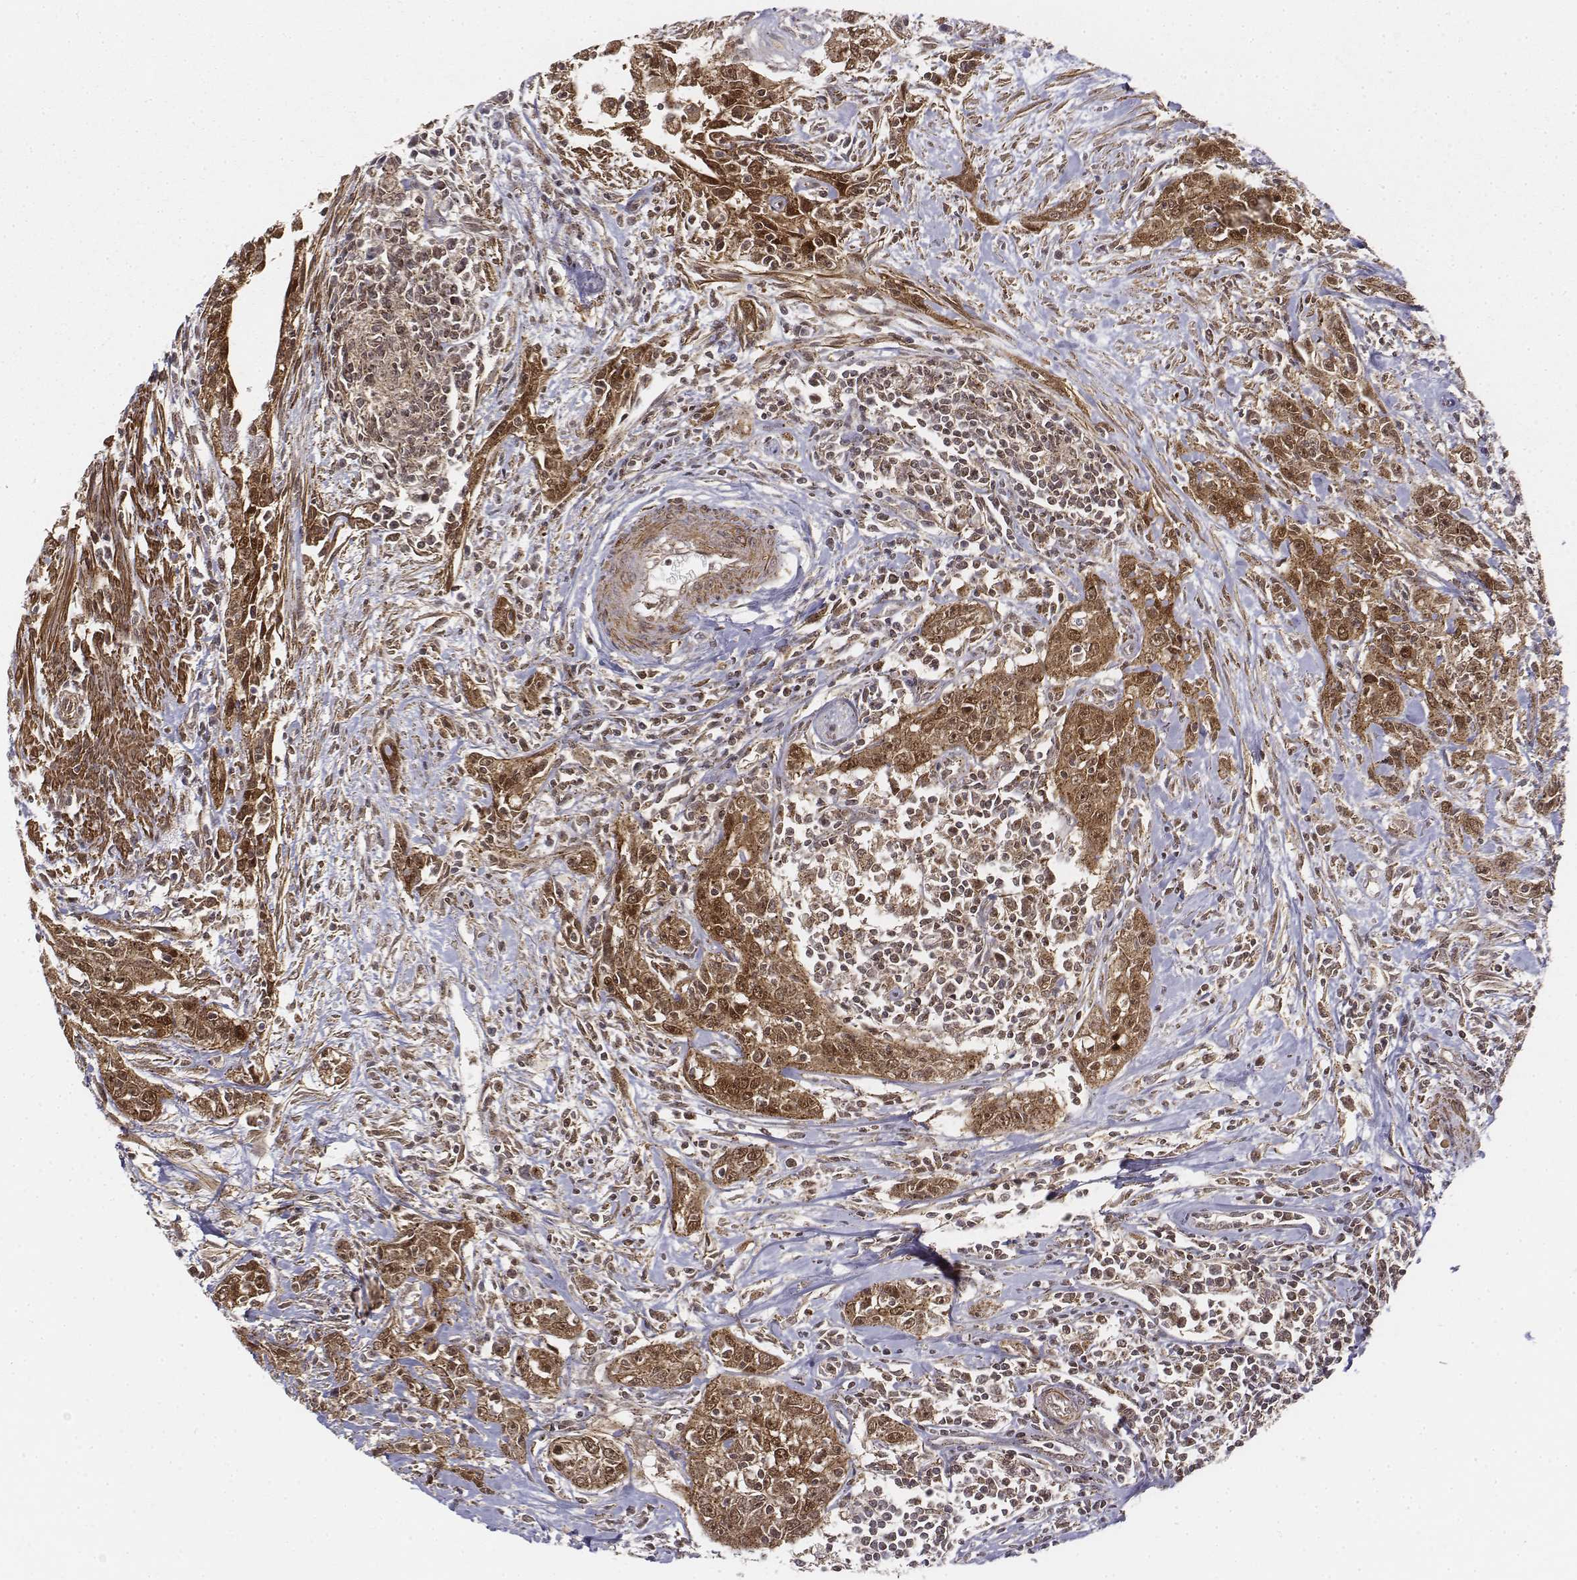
{"staining": {"intensity": "moderate", "quantity": ">75%", "location": "cytoplasmic/membranous,nuclear"}, "tissue": "urothelial cancer", "cell_type": "Tumor cells", "image_type": "cancer", "snomed": [{"axis": "morphology", "description": "Urothelial carcinoma, High grade"}, {"axis": "topography", "description": "Urinary bladder"}], "caption": "Brown immunohistochemical staining in human urothelial cancer shows moderate cytoplasmic/membranous and nuclear positivity in about >75% of tumor cells.", "gene": "ZFYVE19", "patient": {"sex": "male", "age": 83}}